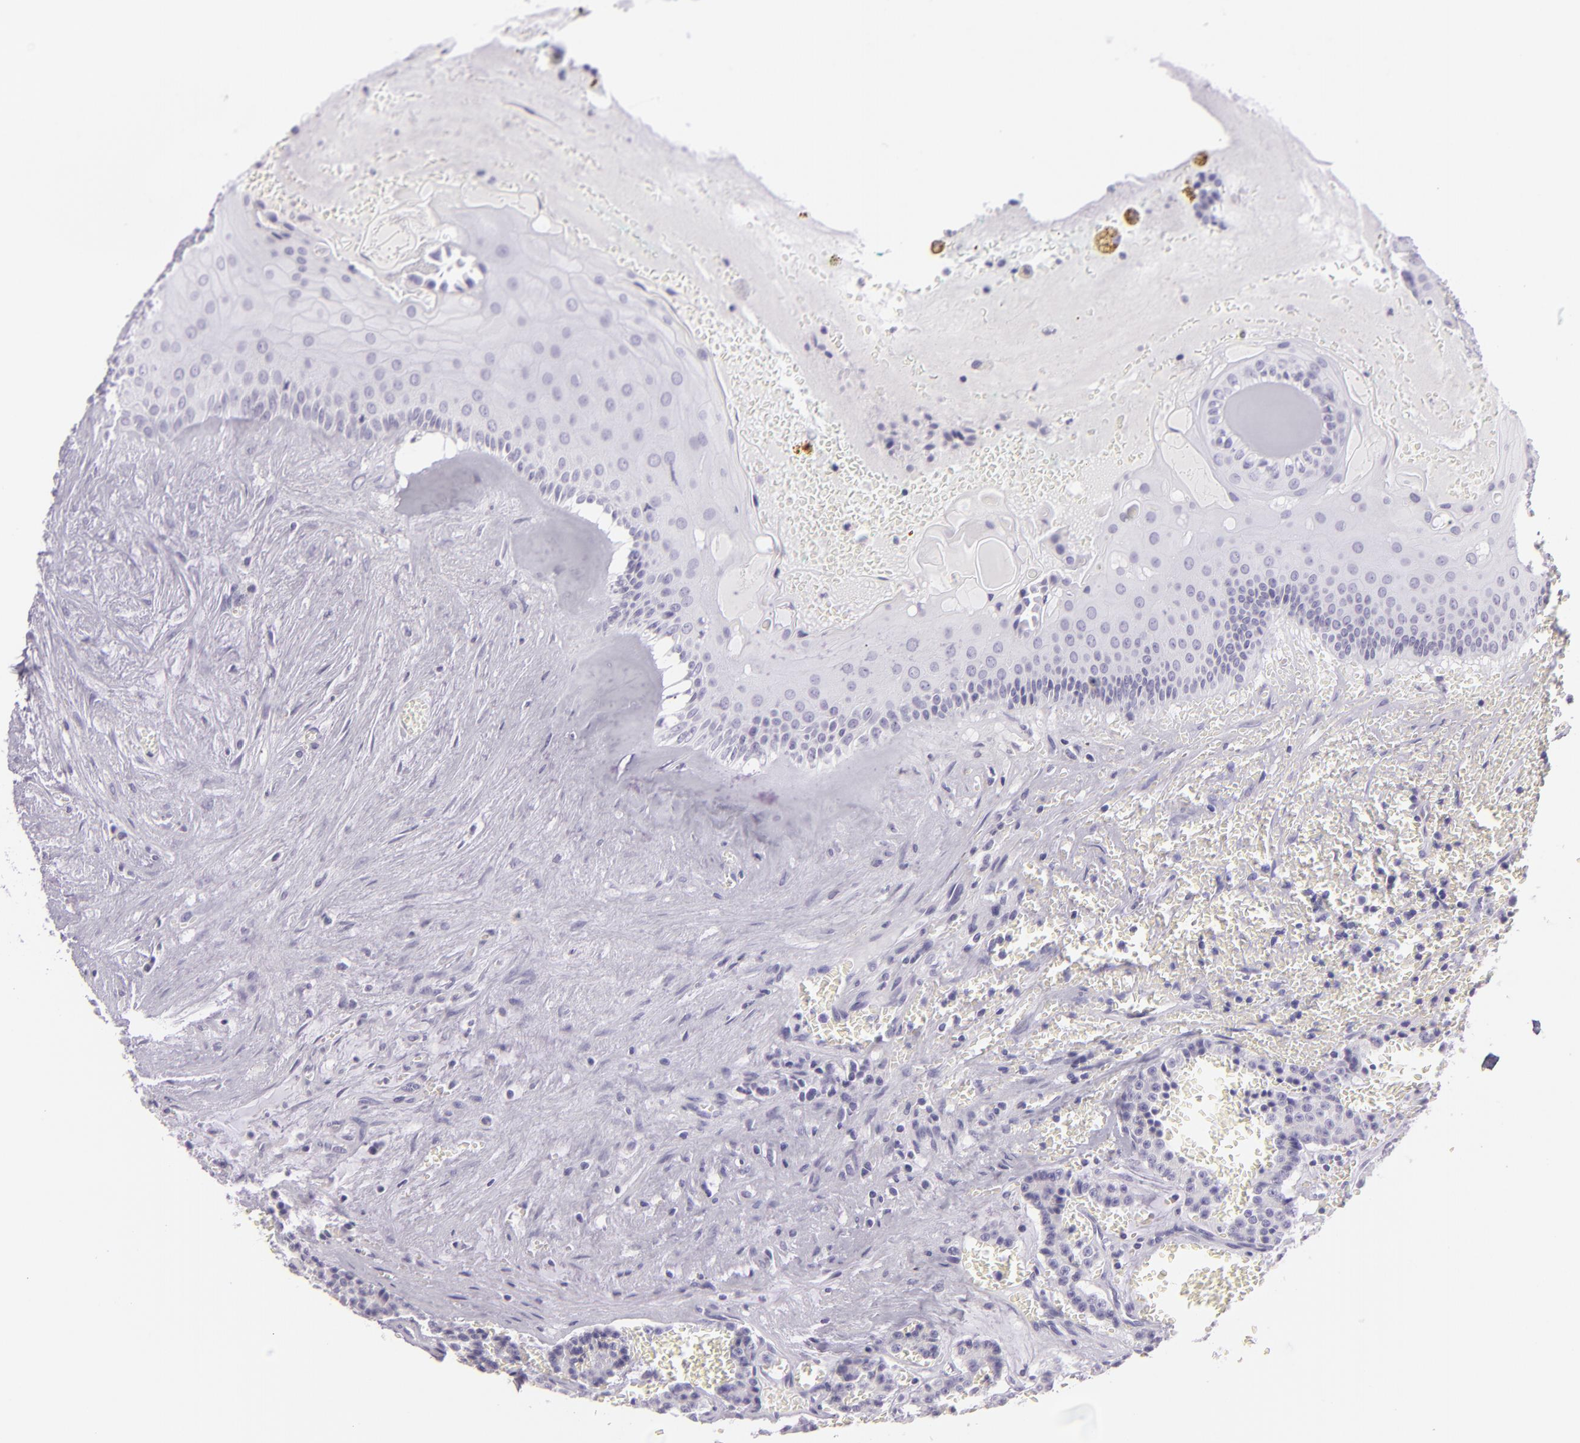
{"staining": {"intensity": "negative", "quantity": "none", "location": "none"}, "tissue": "carcinoid", "cell_type": "Tumor cells", "image_type": "cancer", "snomed": [{"axis": "morphology", "description": "Carcinoid, malignant, NOS"}, {"axis": "topography", "description": "Bronchus"}], "caption": "This micrograph is of carcinoid (malignant) stained with IHC to label a protein in brown with the nuclei are counter-stained blue. There is no positivity in tumor cells.", "gene": "MUC6", "patient": {"sex": "male", "age": 55}}